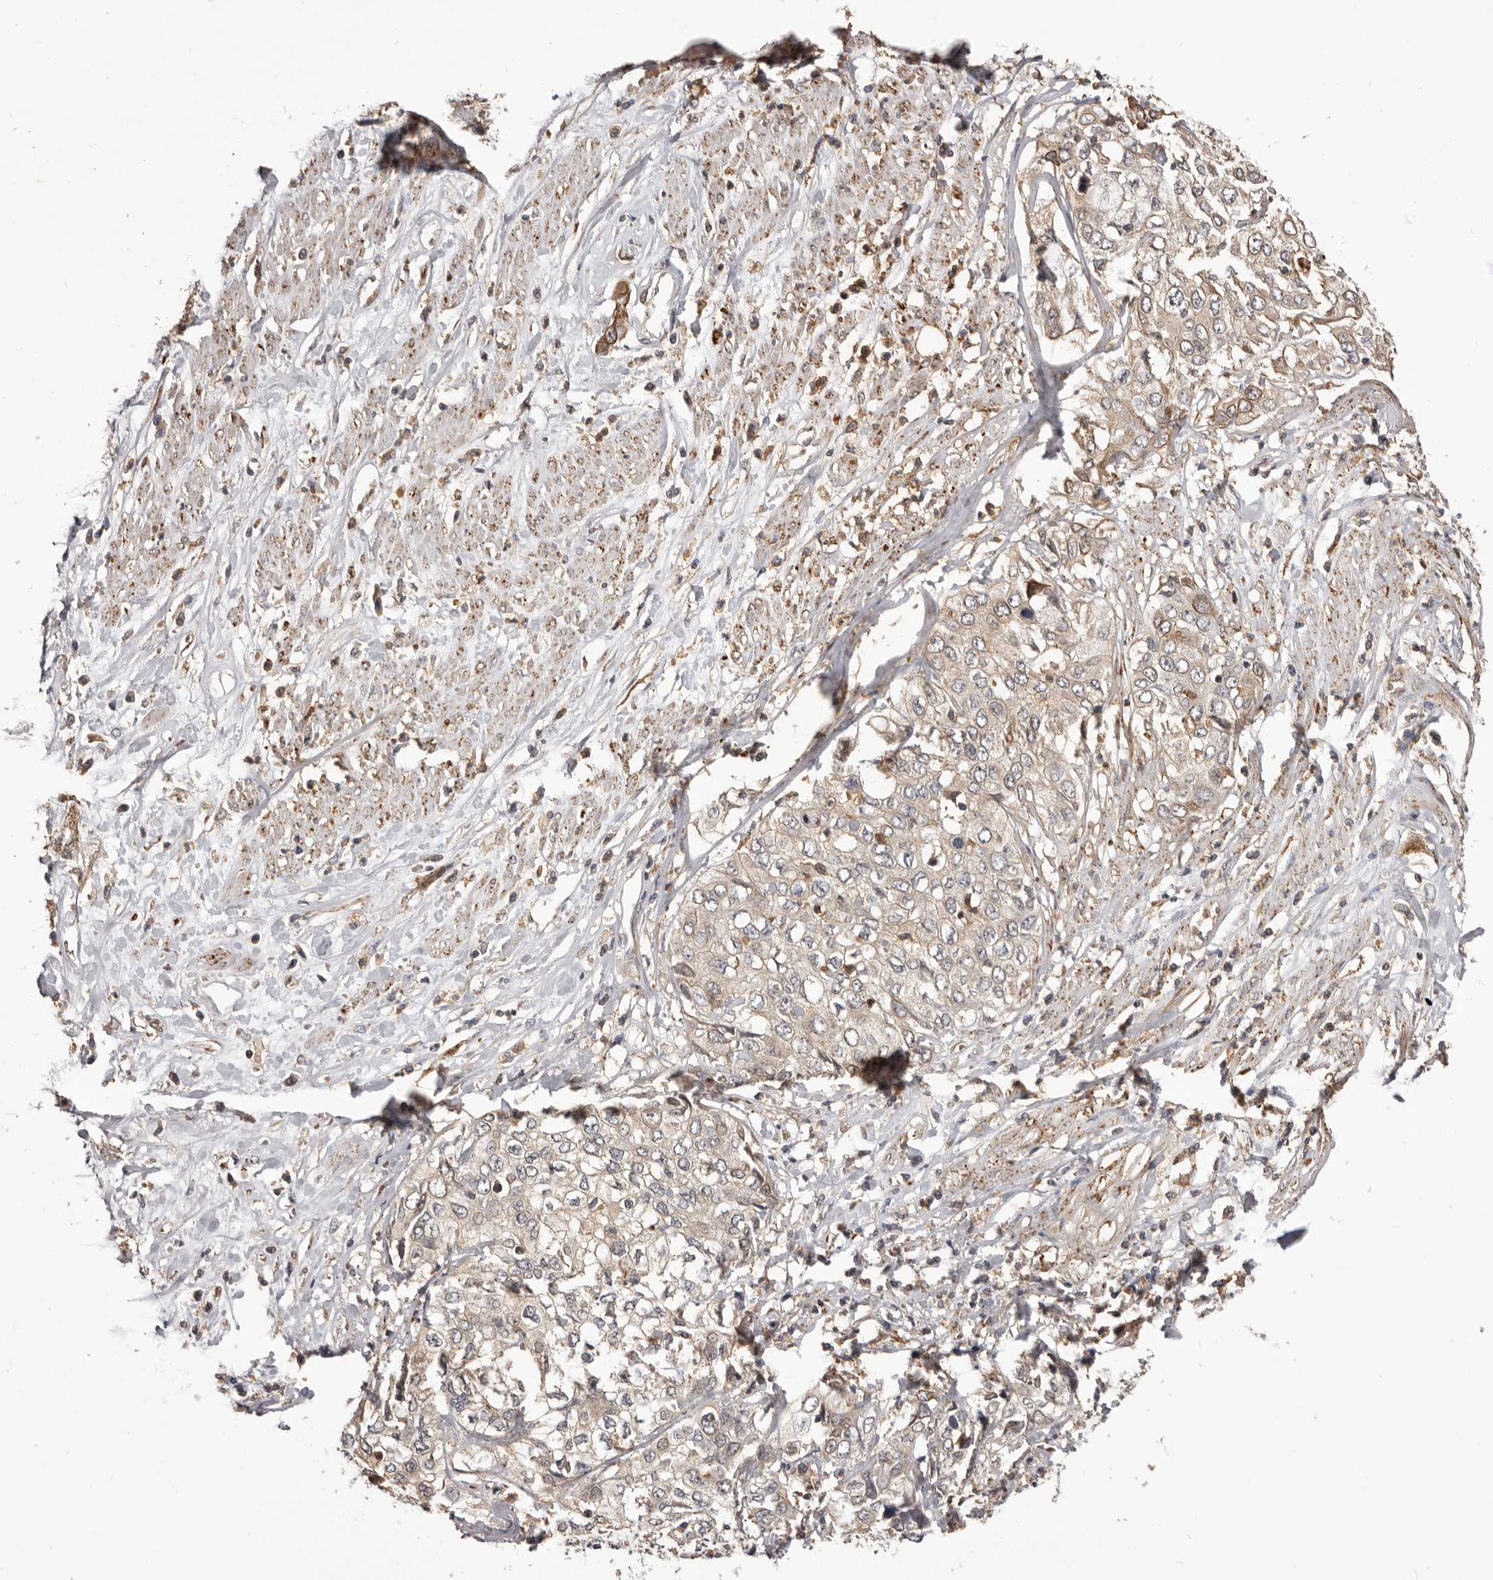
{"staining": {"intensity": "weak", "quantity": "25%-75%", "location": "cytoplasmic/membranous"}, "tissue": "cervical cancer", "cell_type": "Tumor cells", "image_type": "cancer", "snomed": [{"axis": "morphology", "description": "Squamous cell carcinoma, NOS"}, {"axis": "topography", "description": "Cervix"}], "caption": "Protein staining by immunohistochemistry reveals weak cytoplasmic/membranous positivity in about 25%-75% of tumor cells in squamous cell carcinoma (cervical). The staining was performed using DAB (3,3'-diaminobenzidine), with brown indicating positive protein expression. Nuclei are stained blue with hematoxylin.", "gene": "GLIPR2", "patient": {"sex": "female", "age": 31}}